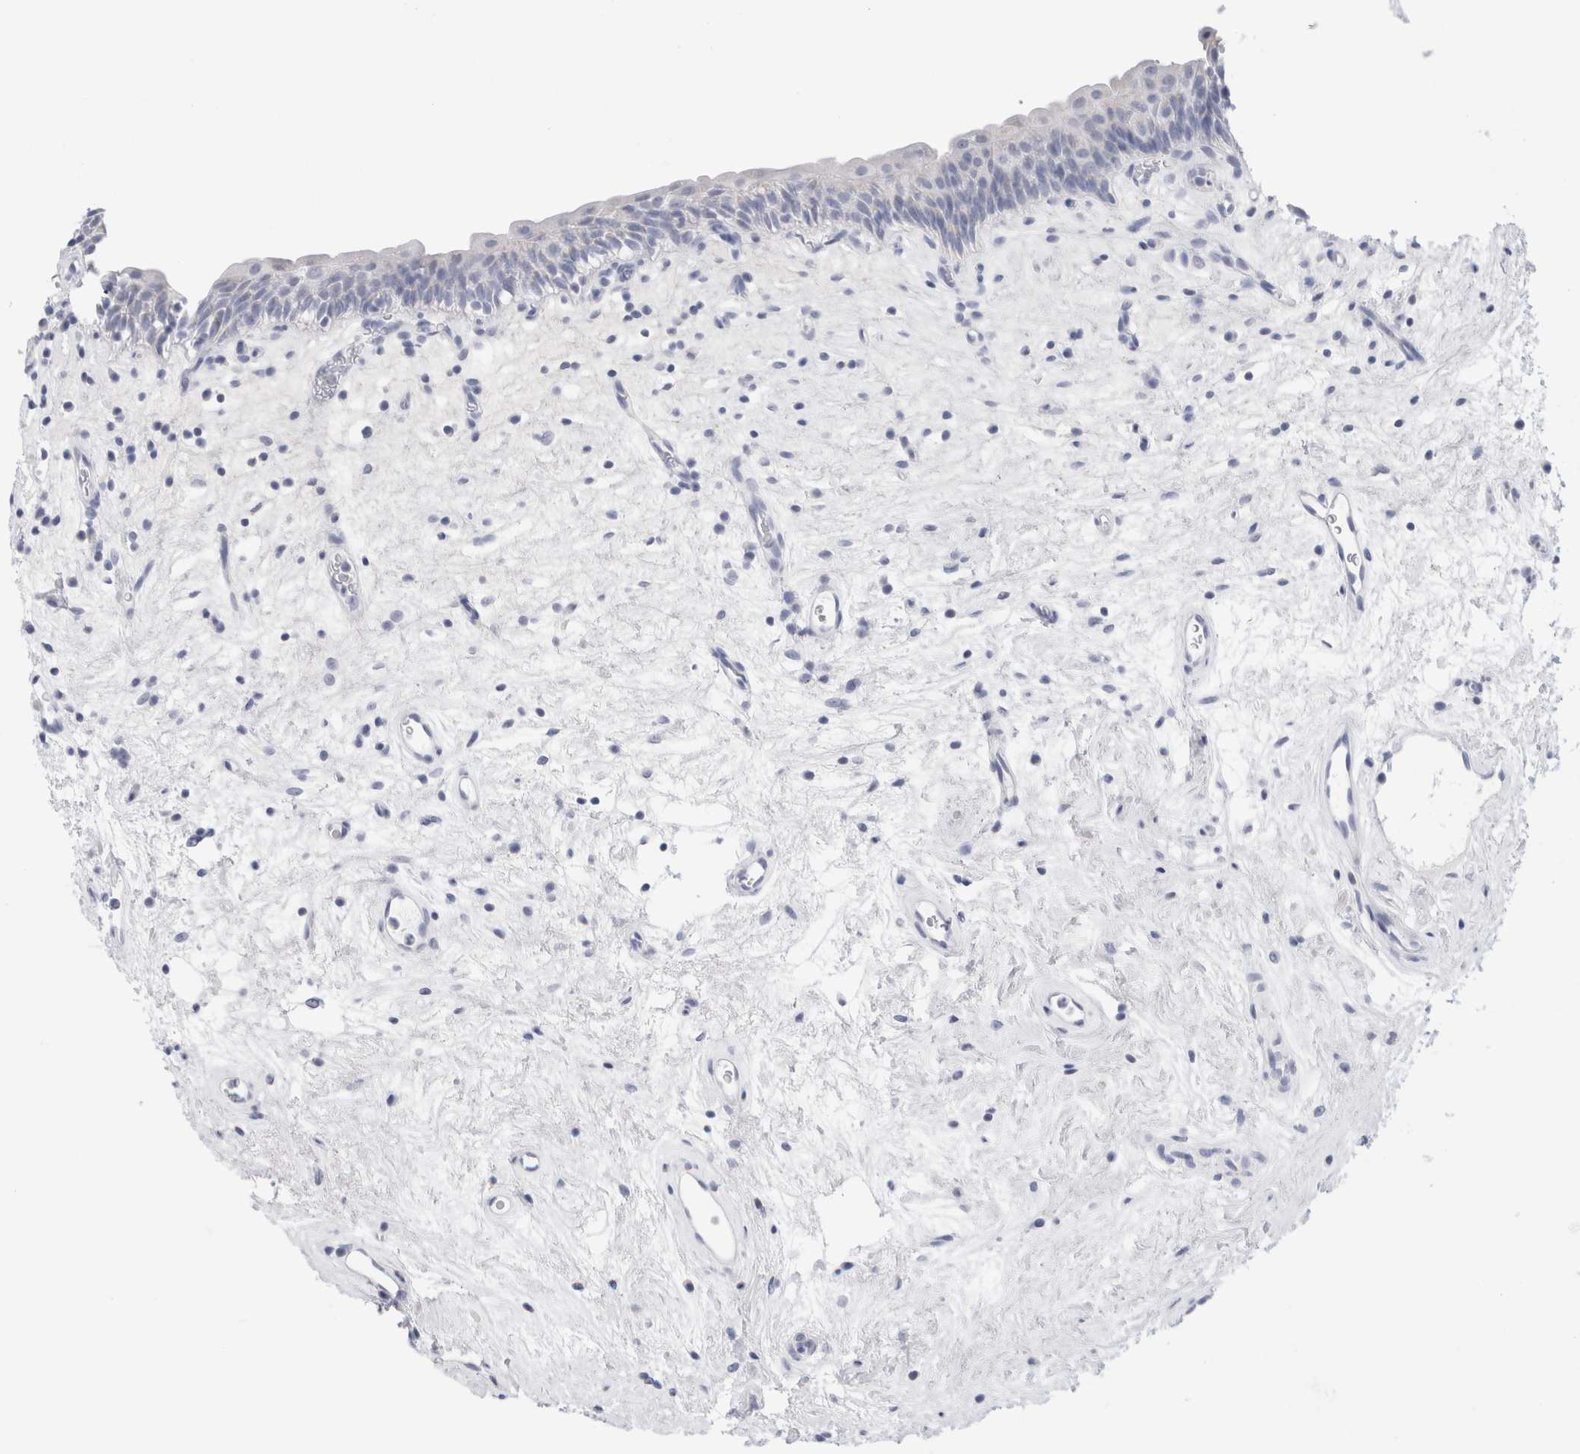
{"staining": {"intensity": "negative", "quantity": "none", "location": "none"}, "tissue": "urinary bladder", "cell_type": "Urothelial cells", "image_type": "normal", "snomed": [{"axis": "morphology", "description": "Normal tissue, NOS"}, {"axis": "topography", "description": "Urinary bladder"}], "caption": "Urothelial cells show no significant expression in normal urinary bladder. Brightfield microscopy of immunohistochemistry stained with DAB (brown) and hematoxylin (blue), captured at high magnification.", "gene": "ECHDC2", "patient": {"sex": "male", "age": 83}}